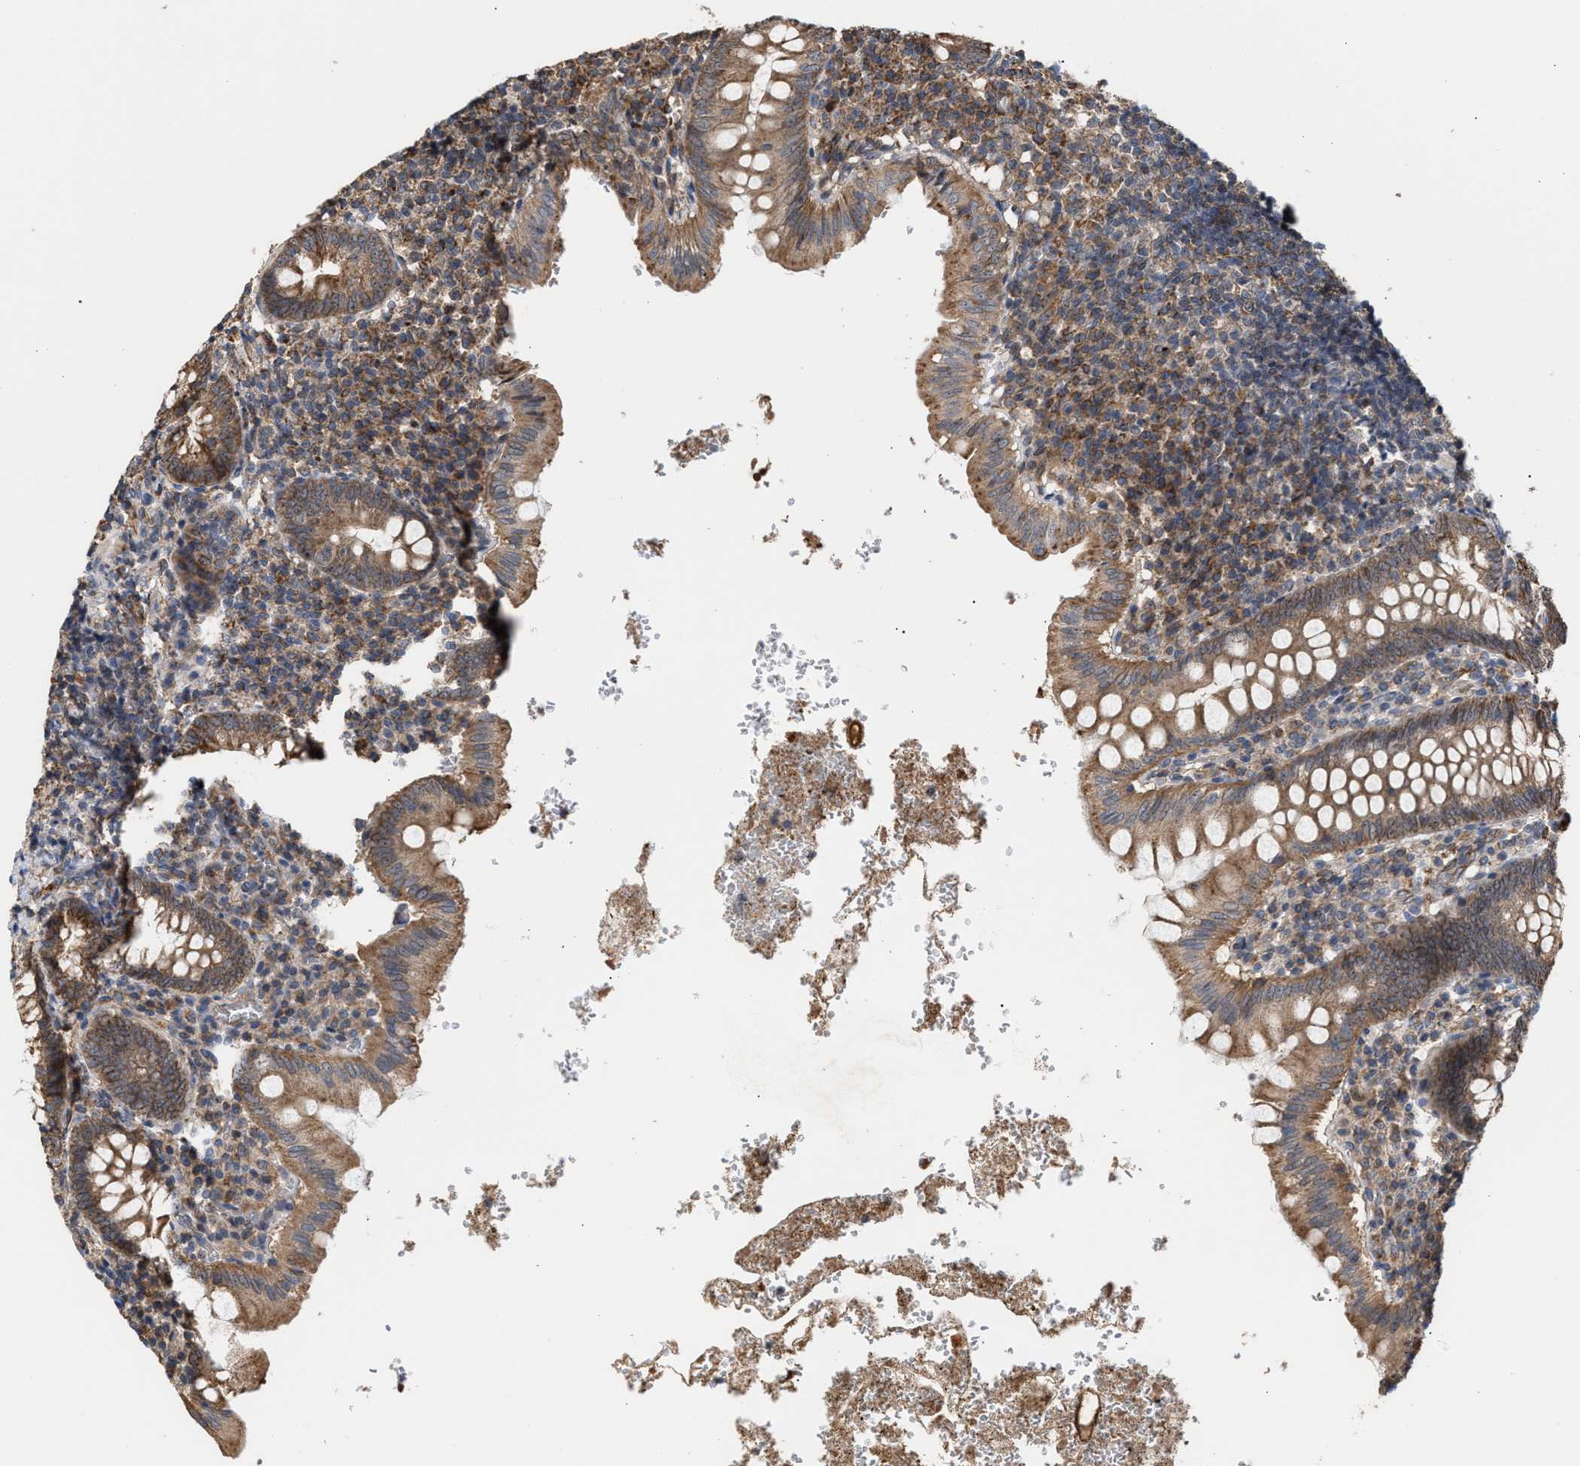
{"staining": {"intensity": "moderate", "quantity": ">75%", "location": "cytoplasmic/membranous"}, "tissue": "appendix", "cell_type": "Glandular cells", "image_type": "normal", "snomed": [{"axis": "morphology", "description": "Normal tissue, NOS"}, {"axis": "topography", "description": "Appendix"}], "caption": "Protein staining reveals moderate cytoplasmic/membranous staining in approximately >75% of glandular cells in unremarkable appendix.", "gene": "EXOSC2", "patient": {"sex": "male", "age": 8}}